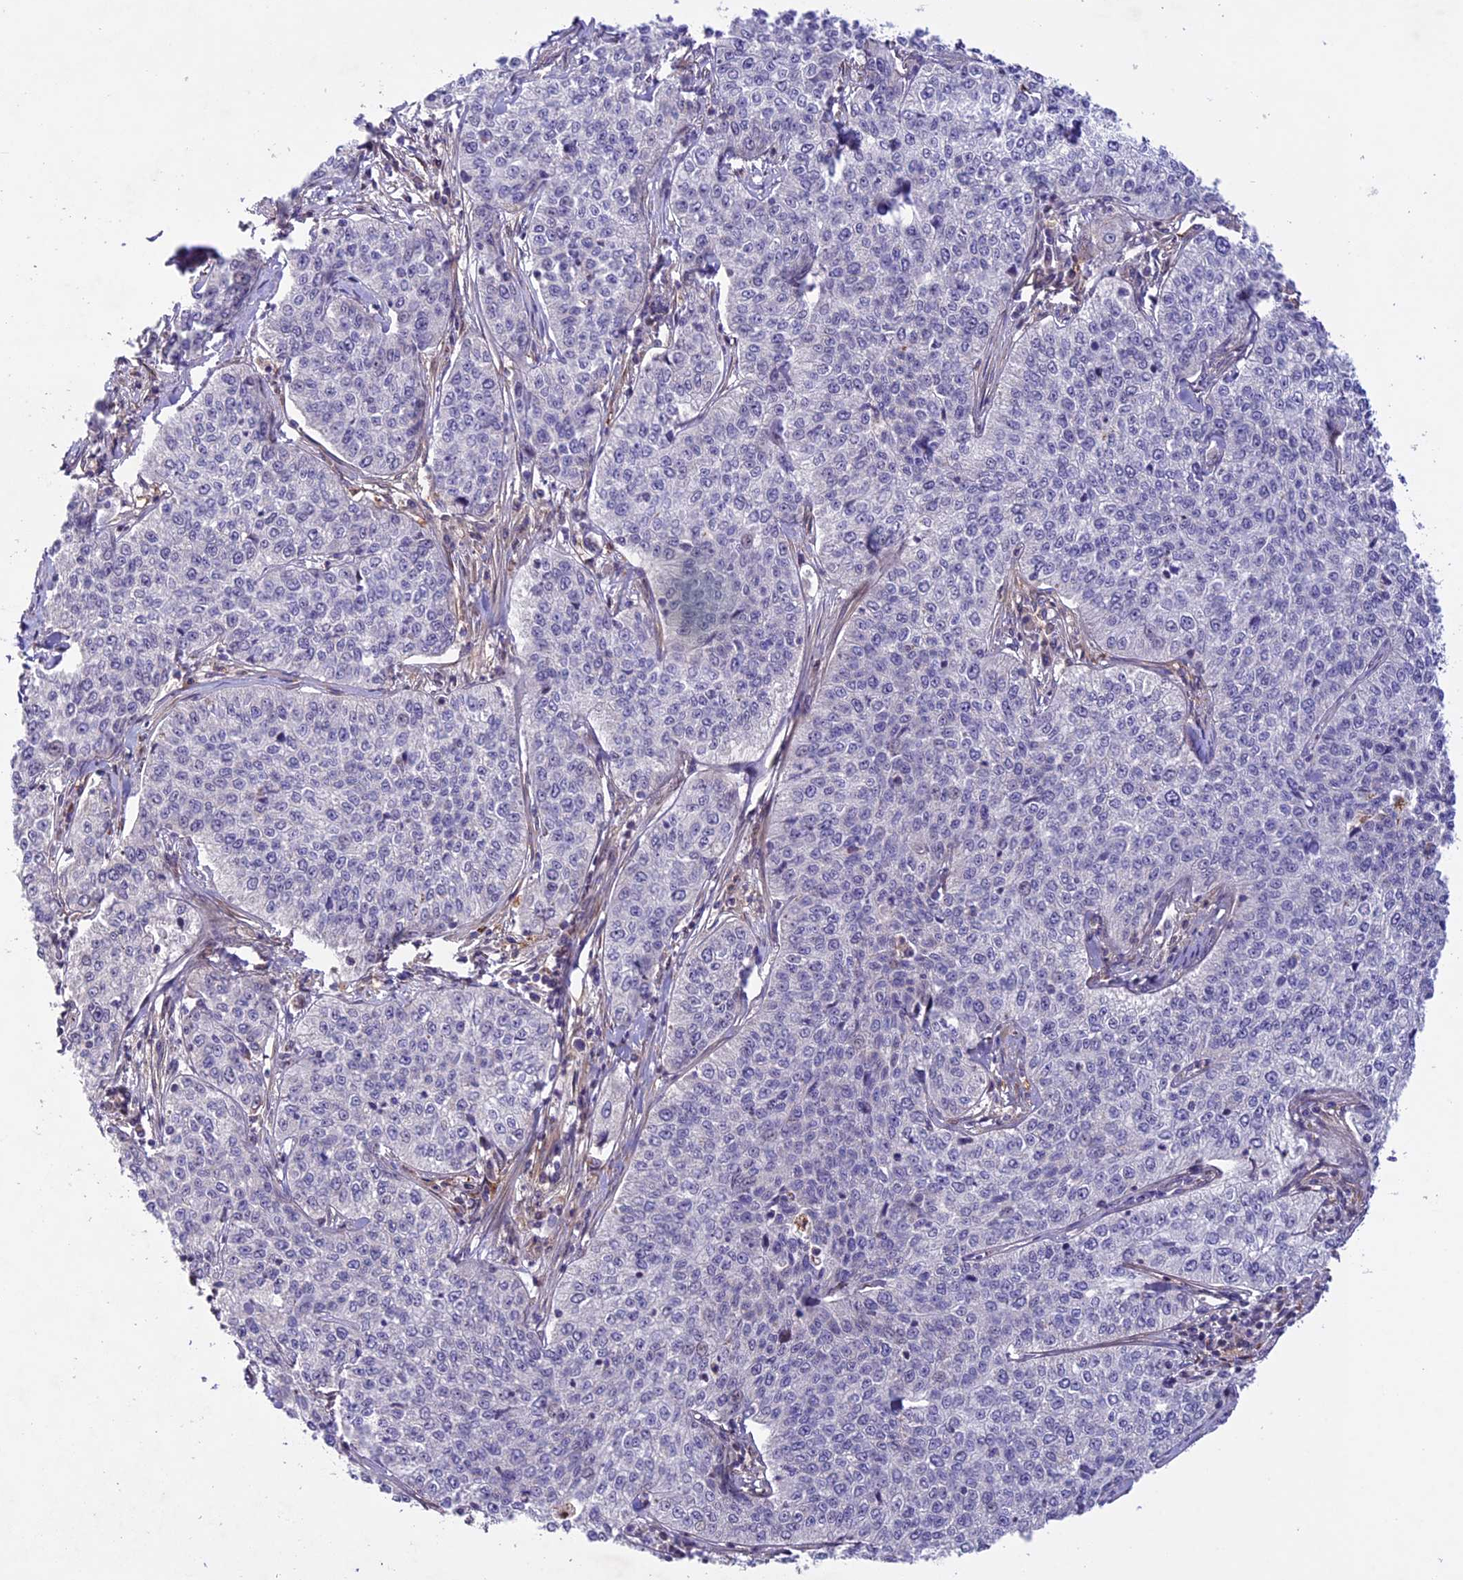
{"staining": {"intensity": "negative", "quantity": "none", "location": "none"}, "tissue": "cervical cancer", "cell_type": "Tumor cells", "image_type": "cancer", "snomed": [{"axis": "morphology", "description": "Squamous cell carcinoma, NOS"}, {"axis": "topography", "description": "Cervix"}], "caption": "Cervical cancer (squamous cell carcinoma) was stained to show a protein in brown. There is no significant staining in tumor cells.", "gene": "MIEF2", "patient": {"sex": "female", "age": 35}}